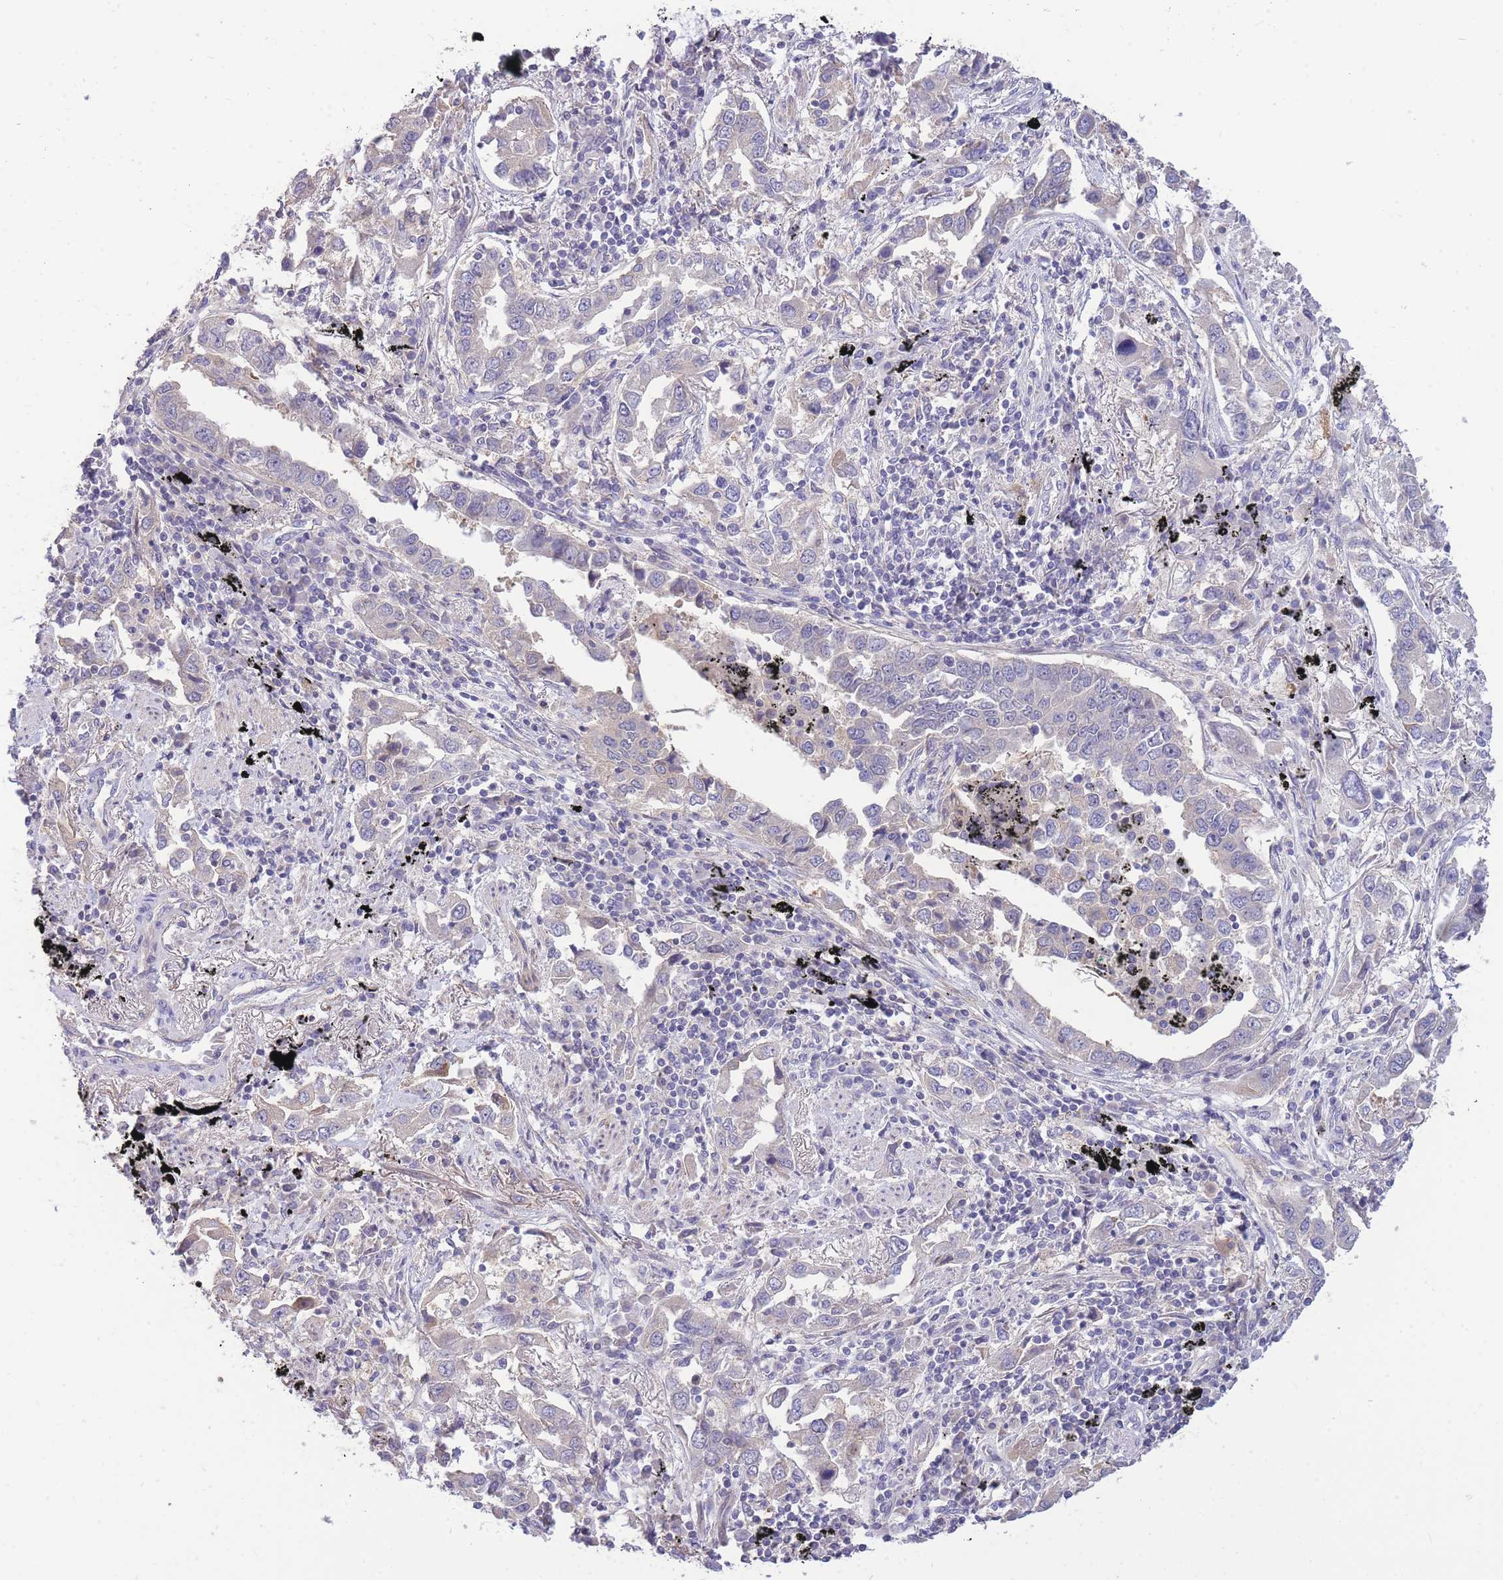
{"staining": {"intensity": "negative", "quantity": "none", "location": "none"}, "tissue": "lung cancer", "cell_type": "Tumor cells", "image_type": "cancer", "snomed": [{"axis": "morphology", "description": "Adenocarcinoma, NOS"}, {"axis": "topography", "description": "Lung"}], "caption": "Image shows no significant protein expression in tumor cells of lung adenocarcinoma.", "gene": "OR5T1", "patient": {"sex": "male", "age": 67}}